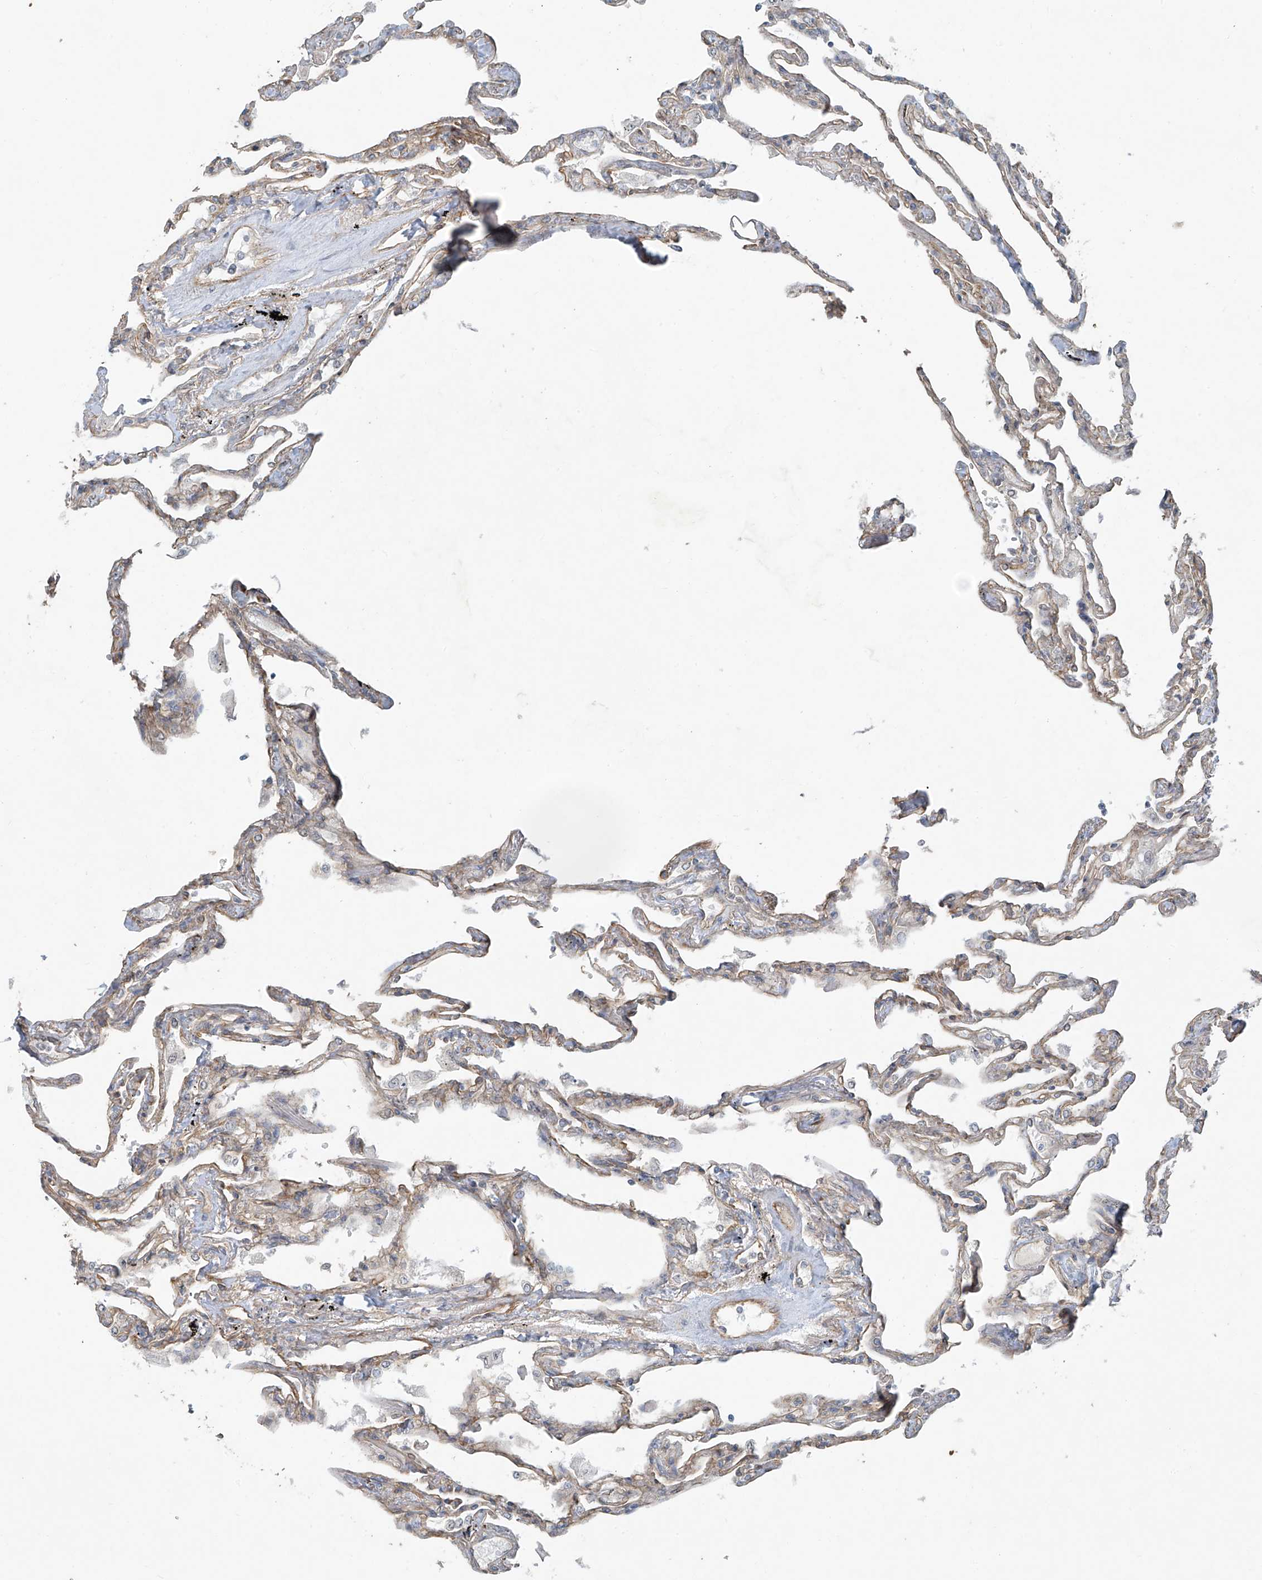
{"staining": {"intensity": "moderate", "quantity": "25%-75%", "location": "cytoplasmic/membranous"}, "tissue": "lung", "cell_type": "Alveolar cells", "image_type": "normal", "snomed": [{"axis": "morphology", "description": "Normal tissue, NOS"}, {"axis": "topography", "description": "Lung"}], "caption": "A medium amount of moderate cytoplasmic/membranous expression is appreciated in about 25%-75% of alveolar cells in benign lung.", "gene": "TUBE1", "patient": {"sex": "female", "age": 67}}